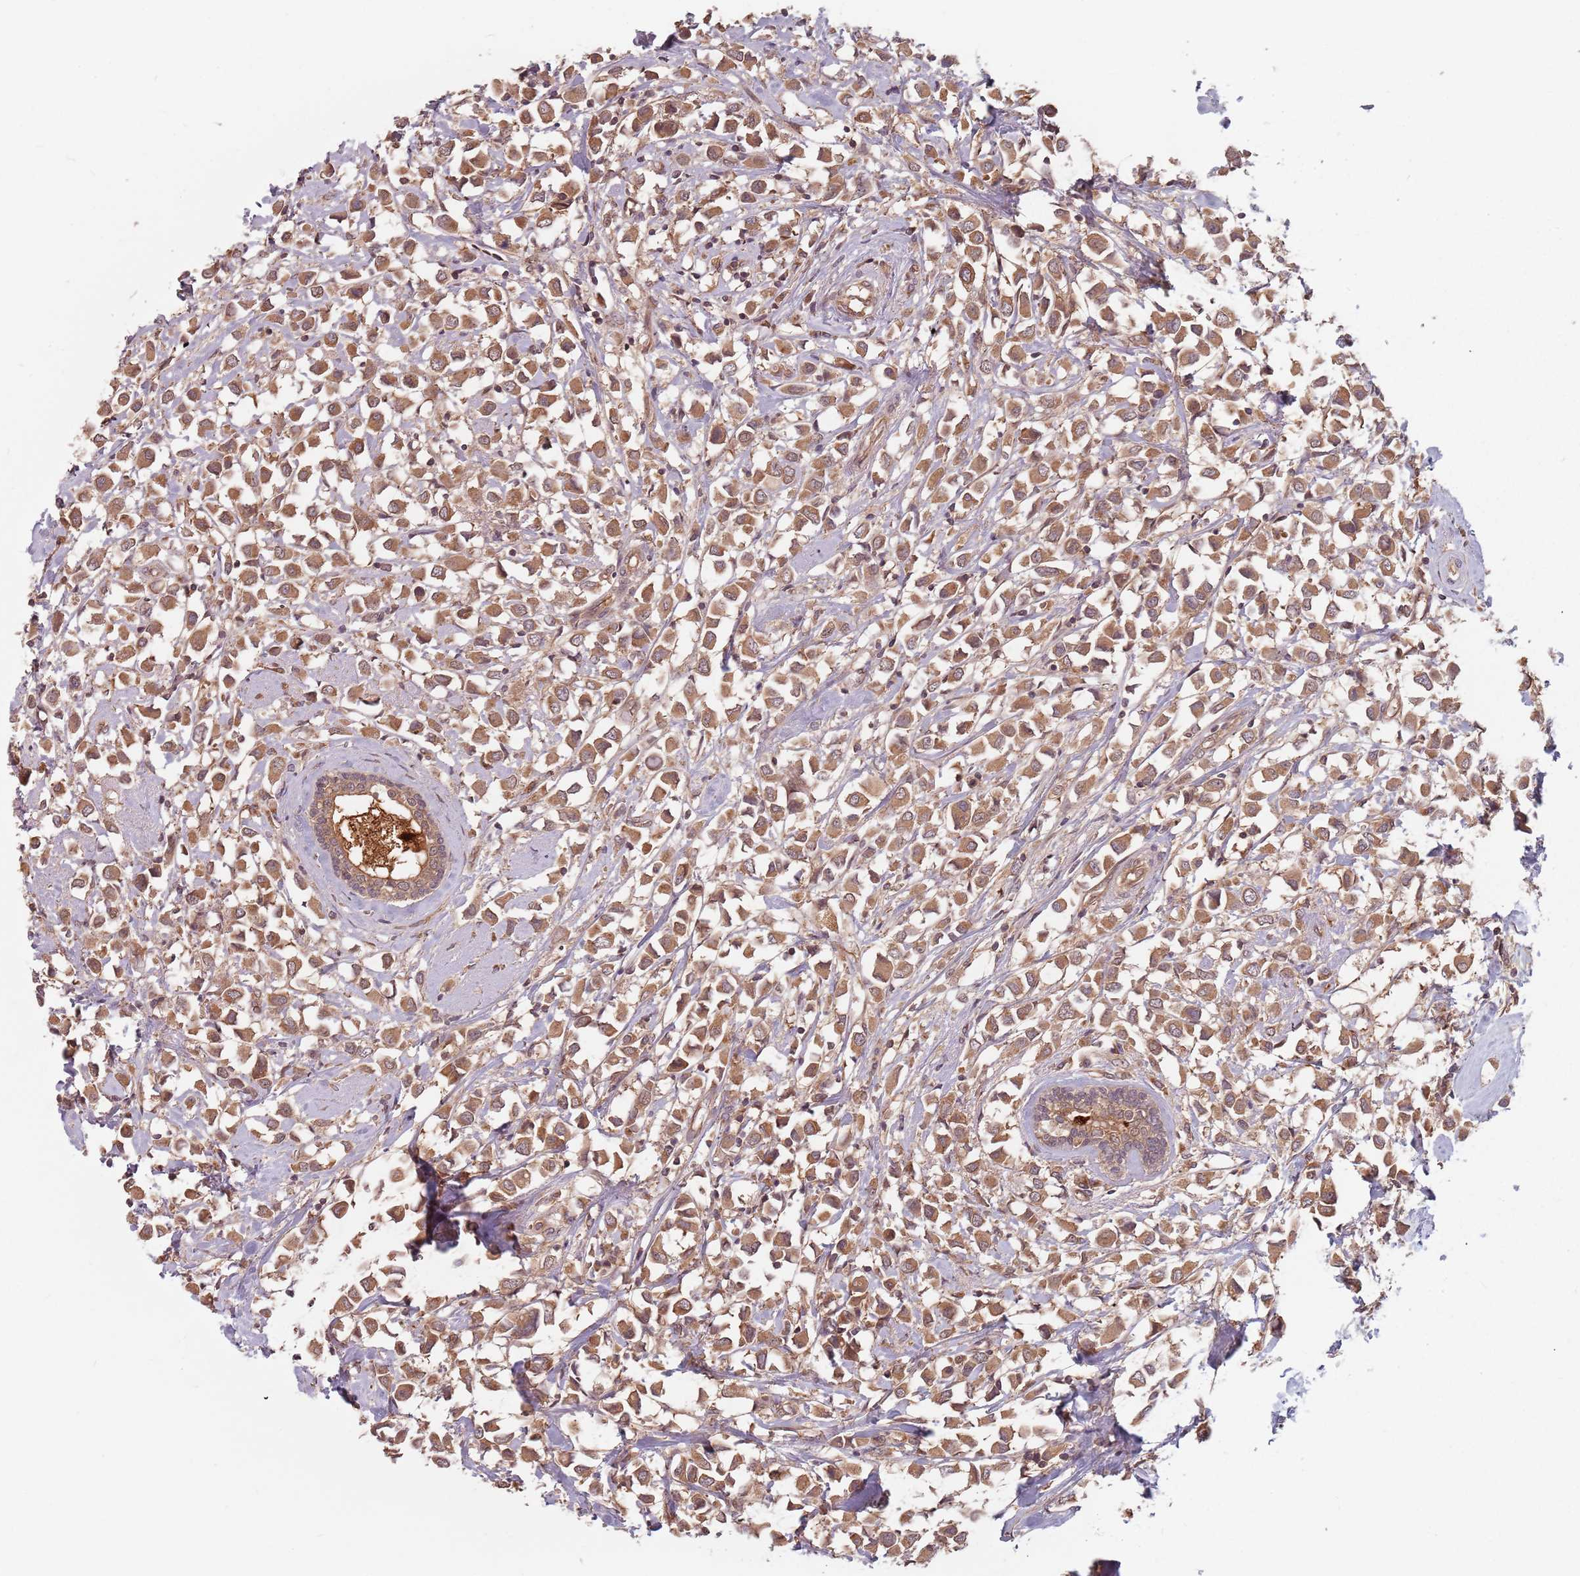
{"staining": {"intensity": "moderate", "quantity": ">75%", "location": "cytoplasmic/membranous"}, "tissue": "breast cancer", "cell_type": "Tumor cells", "image_type": "cancer", "snomed": [{"axis": "morphology", "description": "Duct carcinoma"}, {"axis": "topography", "description": "Breast"}], "caption": "Protein analysis of breast cancer (intraductal carcinoma) tissue displays moderate cytoplasmic/membranous staining in approximately >75% of tumor cells.", "gene": "C3orf14", "patient": {"sex": "female", "age": 61}}